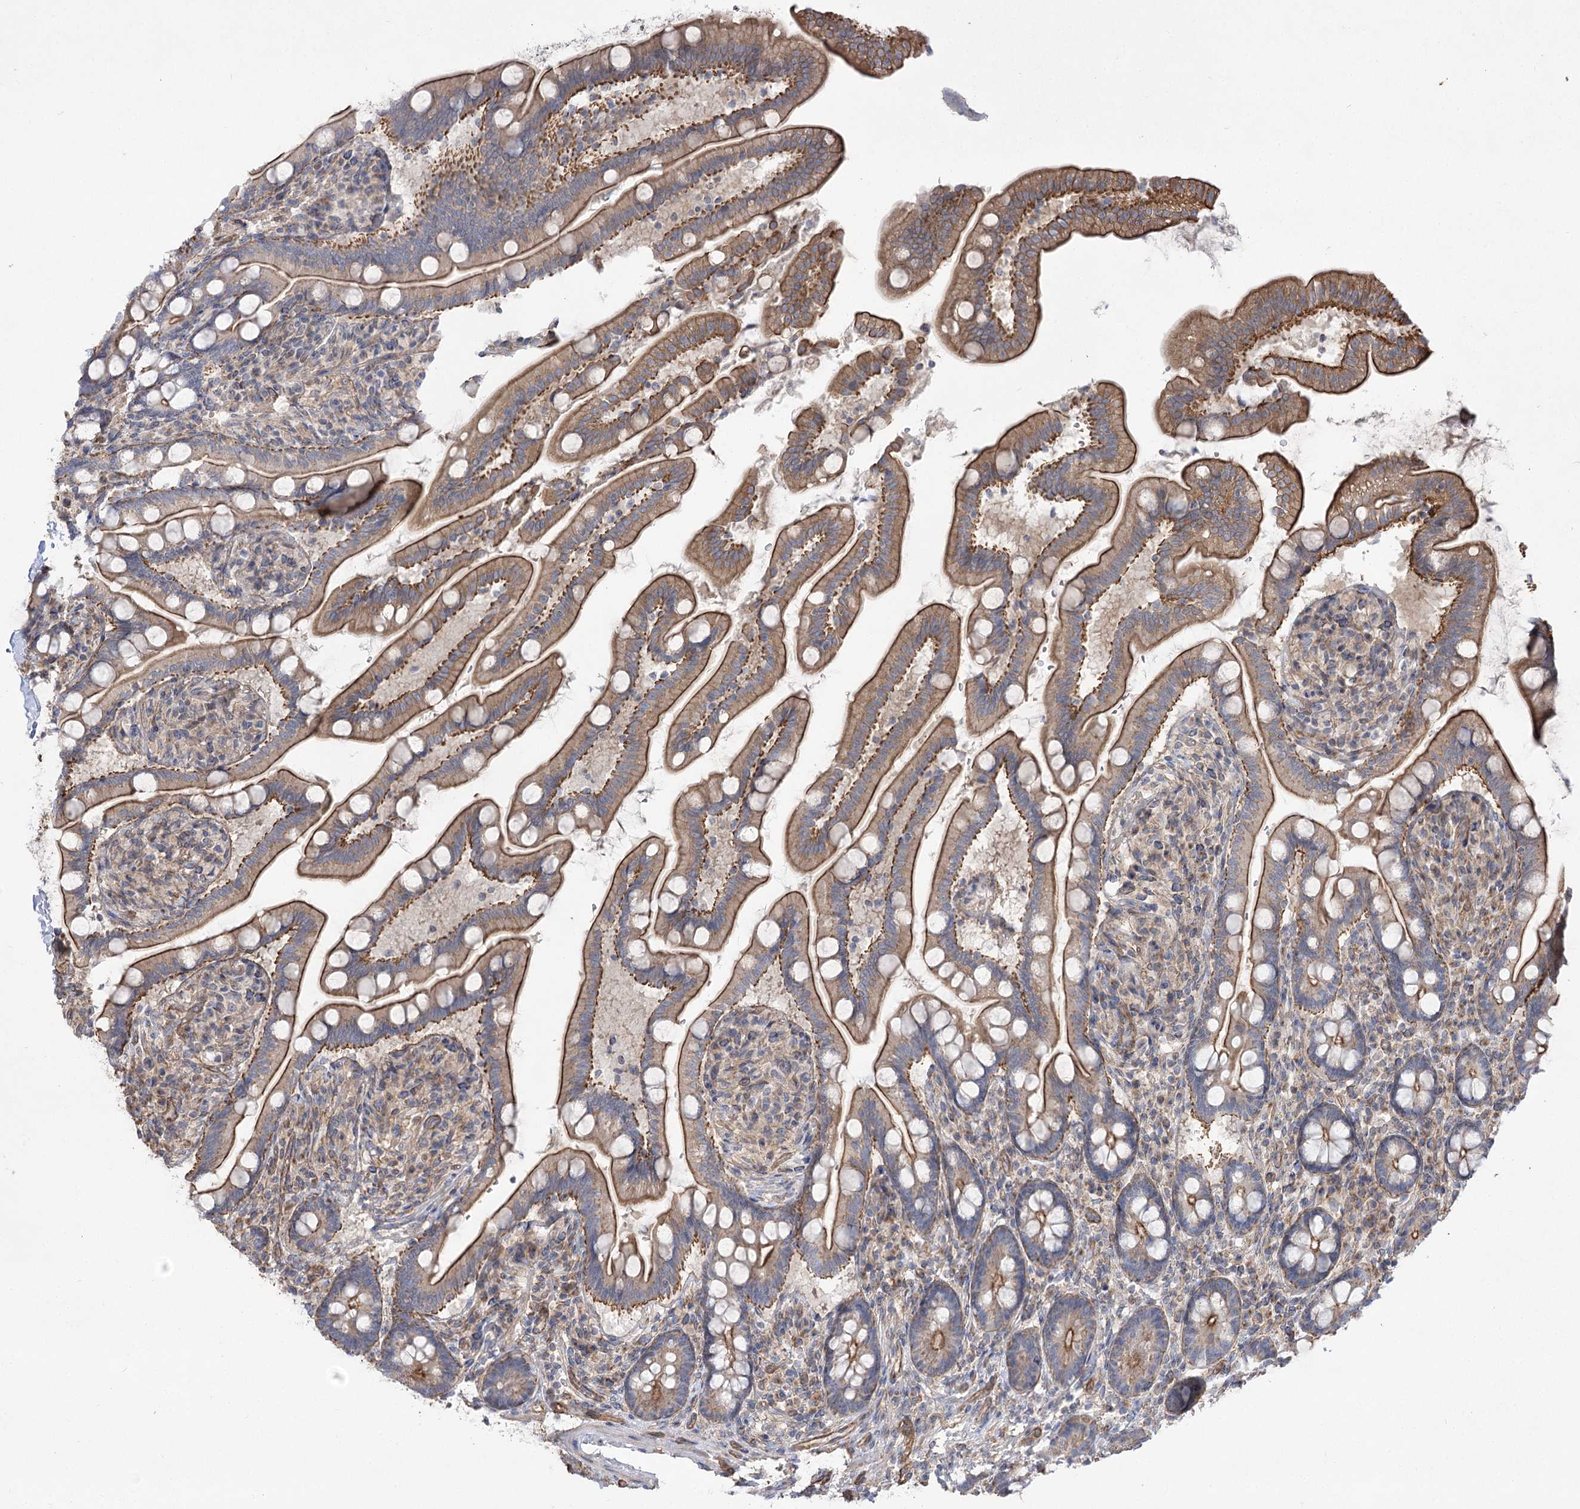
{"staining": {"intensity": "strong", "quantity": ">75%", "location": "cytoplasmic/membranous"}, "tissue": "small intestine", "cell_type": "Glandular cells", "image_type": "normal", "snomed": [{"axis": "morphology", "description": "Normal tissue, NOS"}, {"axis": "topography", "description": "Small intestine"}], "caption": "Immunohistochemistry (DAB) staining of normal human small intestine exhibits strong cytoplasmic/membranous protein expression in about >75% of glandular cells.", "gene": "SH3BP5L", "patient": {"sex": "female", "age": 64}}